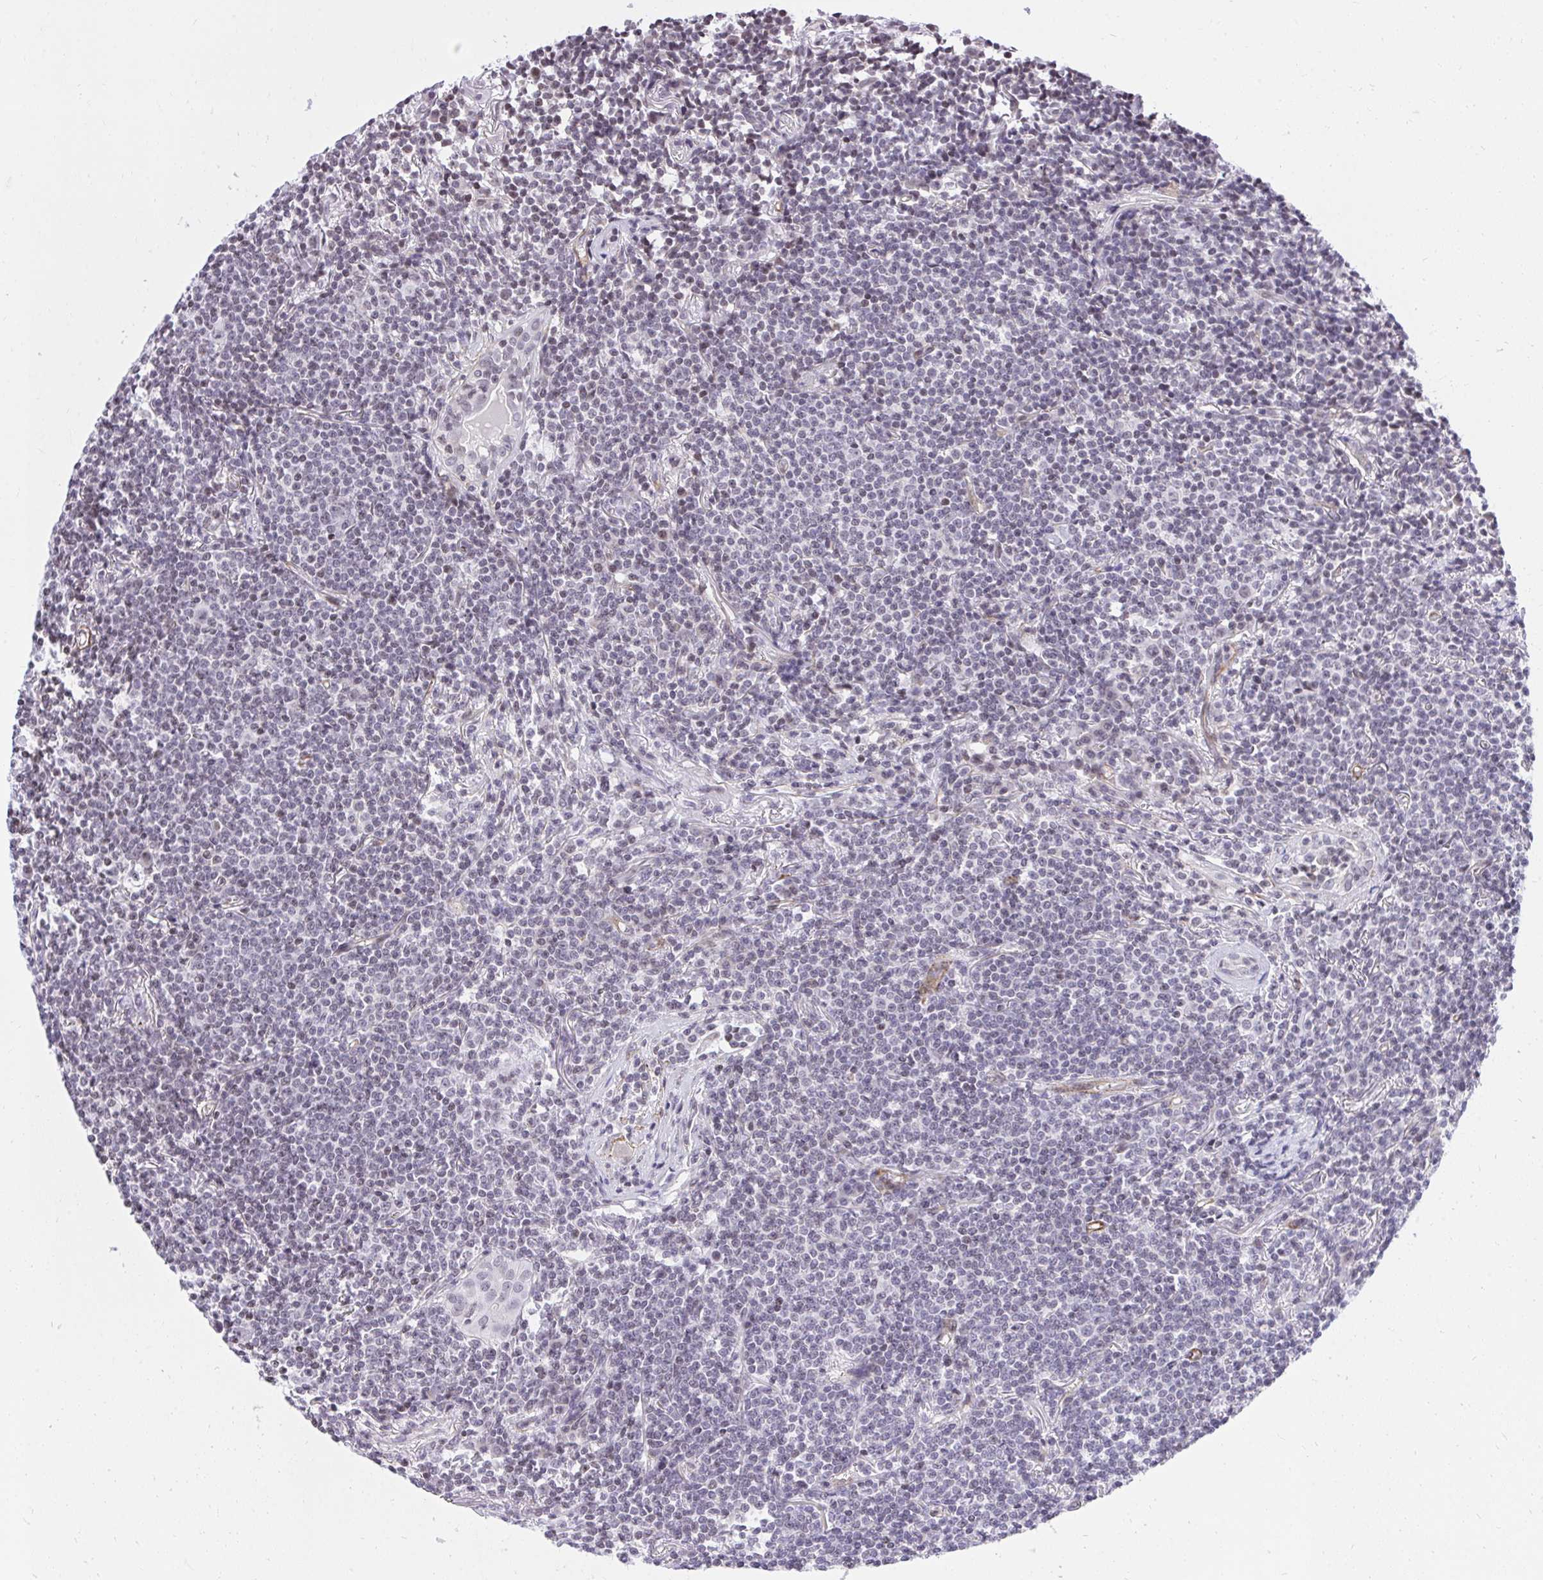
{"staining": {"intensity": "negative", "quantity": "none", "location": "none"}, "tissue": "lymphoma", "cell_type": "Tumor cells", "image_type": "cancer", "snomed": [{"axis": "morphology", "description": "Malignant lymphoma, non-Hodgkin's type, Low grade"}, {"axis": "topography", "description": "Lung"}], "caption": "Tumor cells are negative for protein expression in human malignant lymphoma, non-Hodgkin's type (low-grade). Nuclei are stained in blue.", "gene": "KCNN4", "patient": {"sex": "female", "age": 71}}